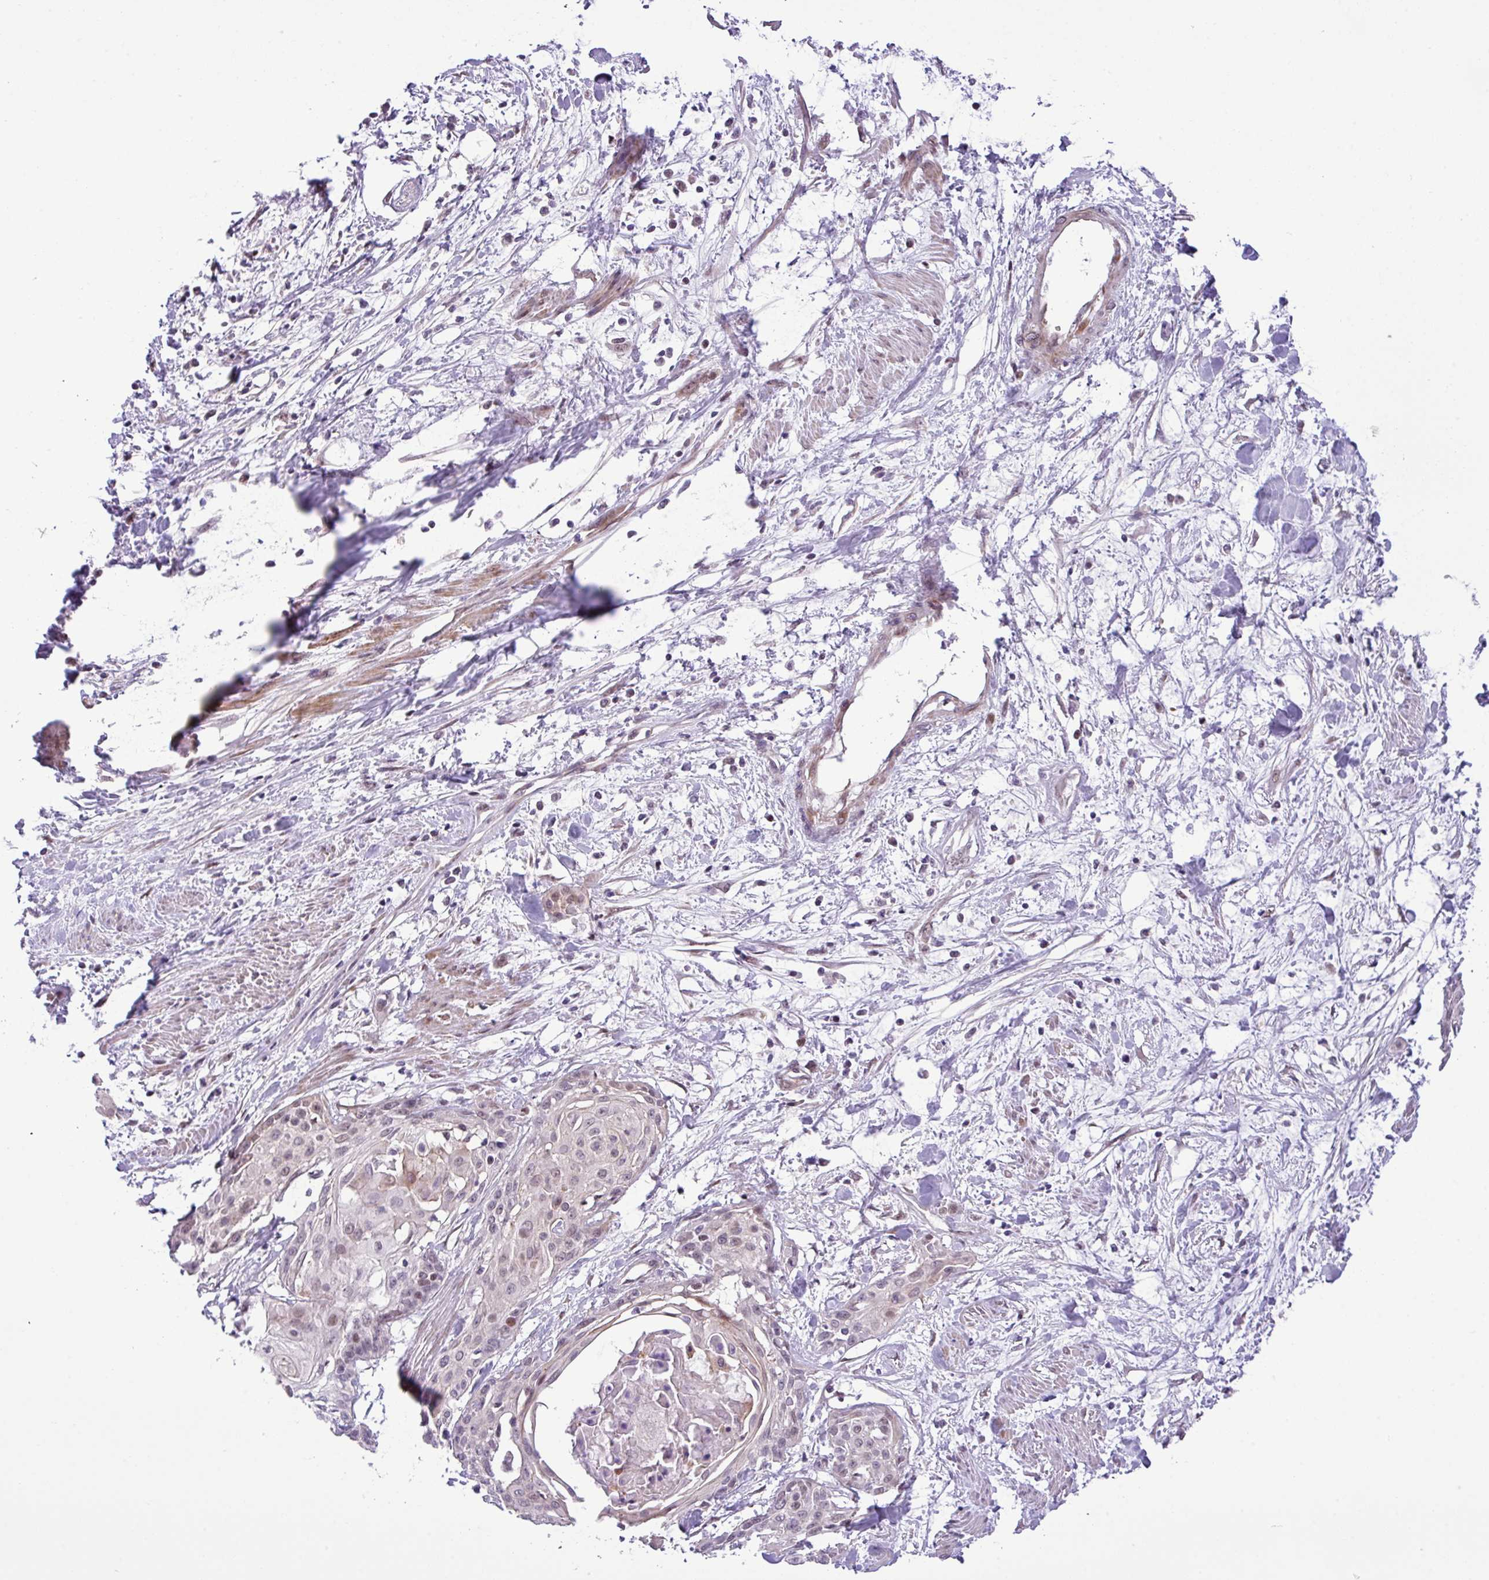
{"staining": {"intensity": "weak", "quantity": "<25%", "location": "nuclear"}, "tissue": "cervical cancer", "cell_type": "Tumor cells", "image_type": "cancer", "snomed": [{"axis": "morphology", "description": "Squamous cell carcinoma, NOS"}, {"axis": "topography", "description": "Cervix"}], "caption": "A histopathology image of human squamous cell carcinoma (cervical) is negative for staining in tumor cells.", "gene": "YLPM1", "patient": {"sex": "female", "age": 57}}